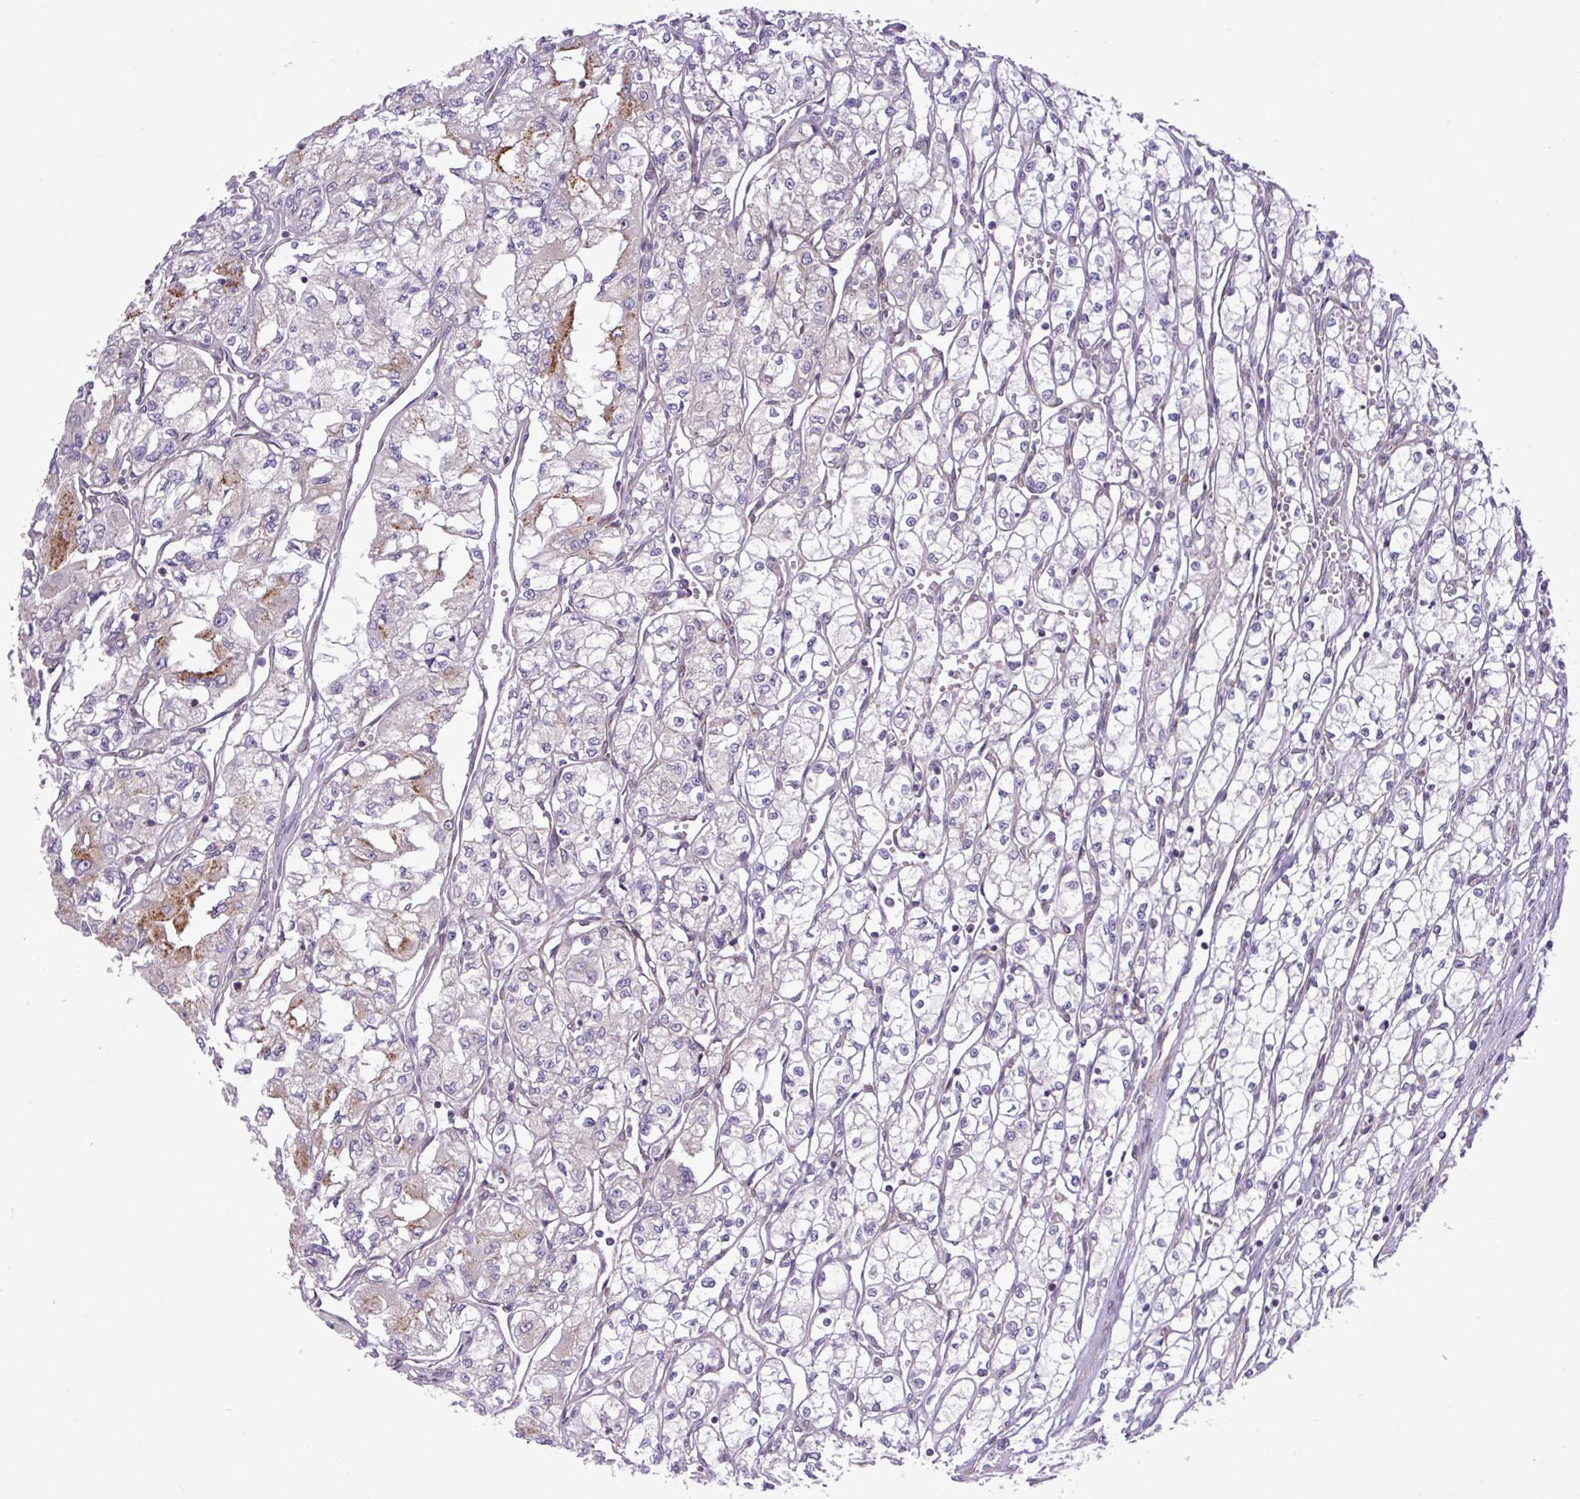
{"staining": {"intensity": "negative", "quantity": "none", "location": "none"}, "tissue": "renal cancer", "cell_type": "Tumor cells", "image_type": "cancer", "snomed": [{"axis": "morphology", "description": "Adenocarcinoma, NOS"}, {"axis": "topography", "description": "Kidney"}], "caption": "IHC photomicrograph of neoplastic tissue: human renal adenocarcinoma stained with DAB demonstrates no significant protein staining in tumor cells.", "gene": "FAM222B", "patient": {"sex": "male", "age": 59}}